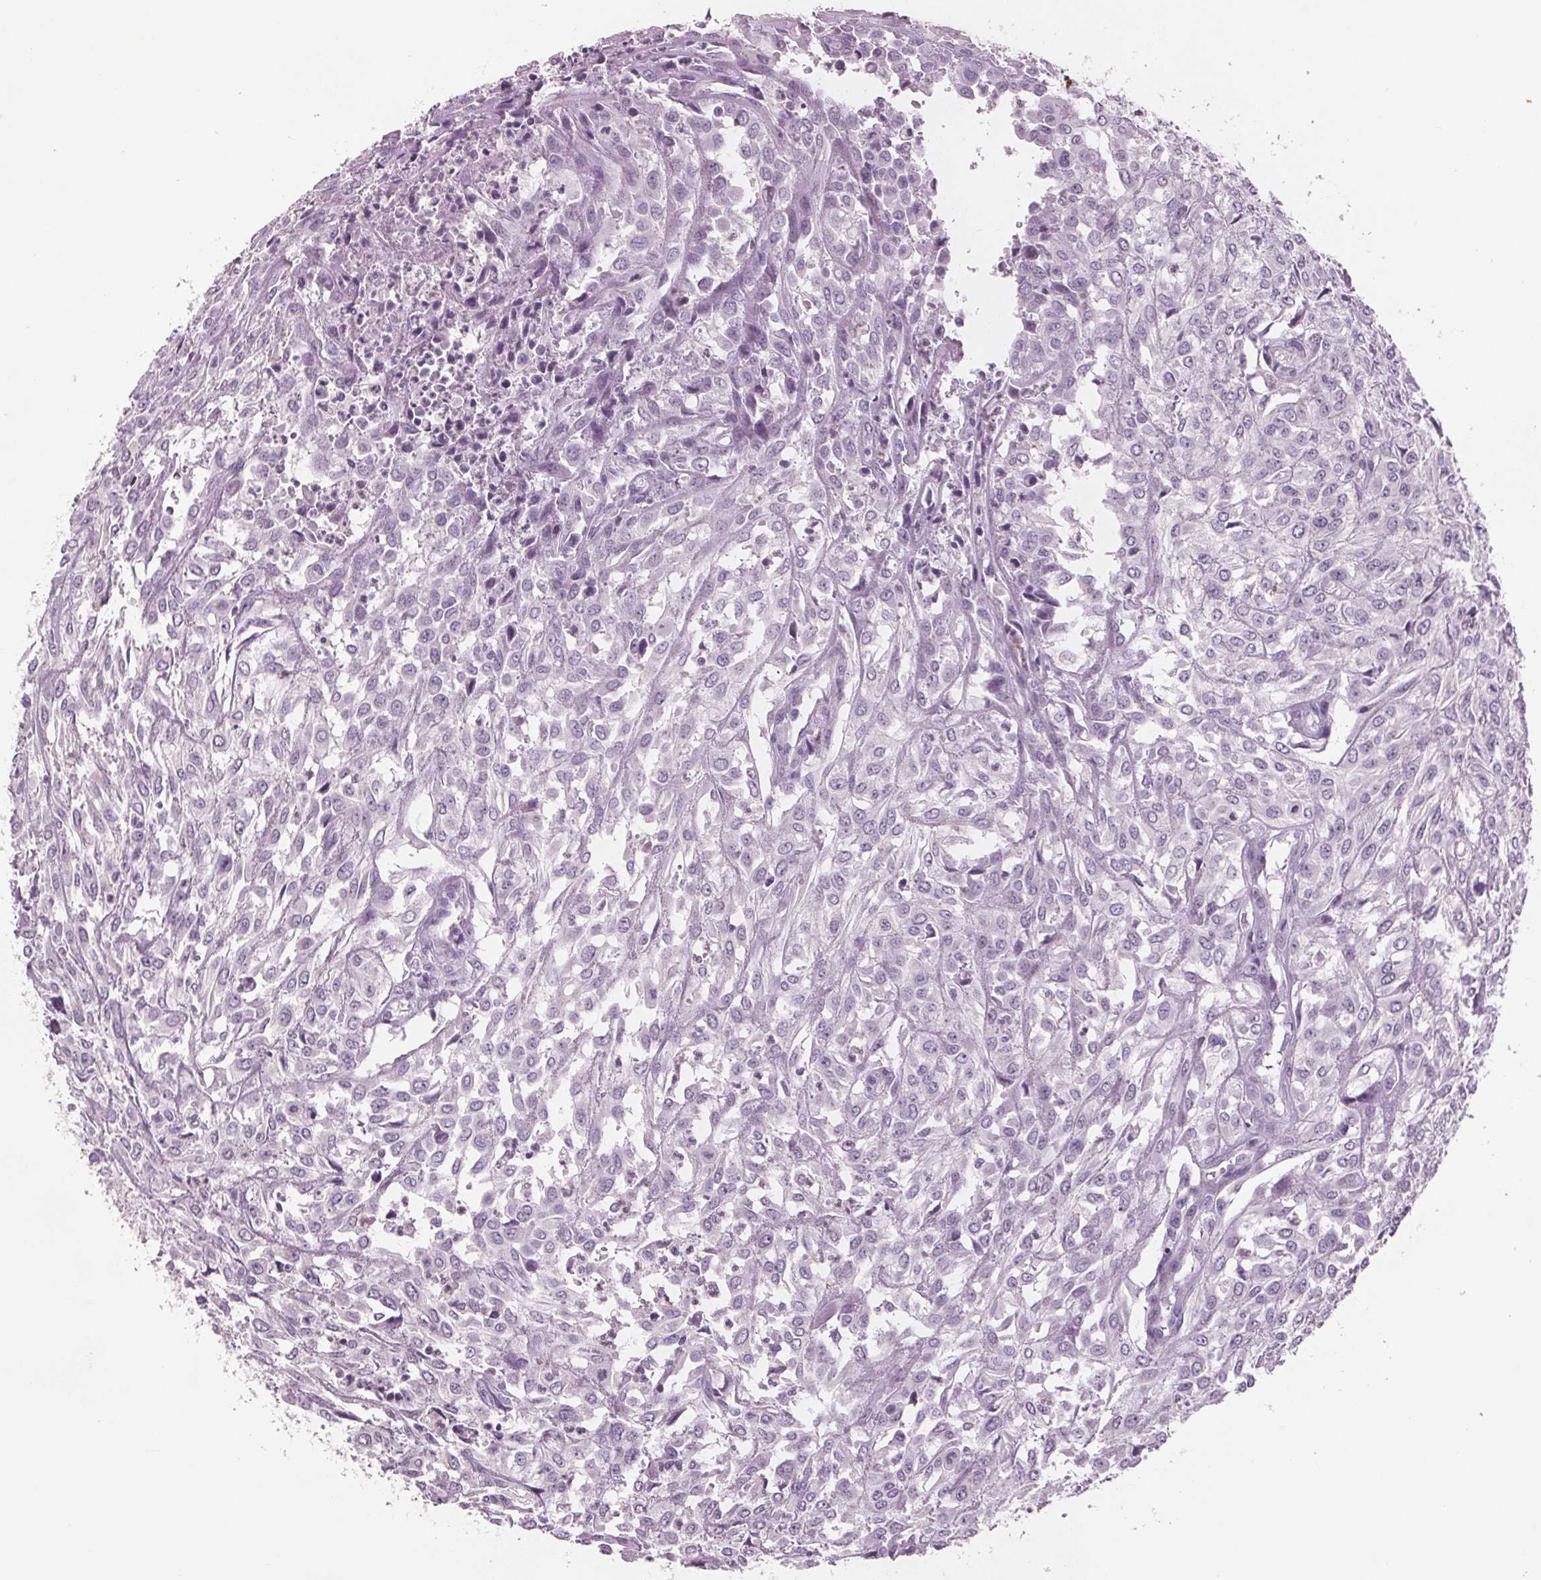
{"staining": {"intensity": "negative", "quantity": "none", "location": "none"}, "tissue": "urothelial cancer", "cell_type": "Tumor cells", "image_type": "cancer", "snomed": [{"axis": "morphology", "description": "Urothelial carcinoma, High grade"}, {"axis": "topography", "description": "Urinary bladder"}], "caption": "DAB (3,3'-diaminobenzidine) immunohistochemical staining of urothelial cancer shows no significant expression in tumor cells.", "gene": "PTPN14", "patient": {"sex": "male", "age": 67}}